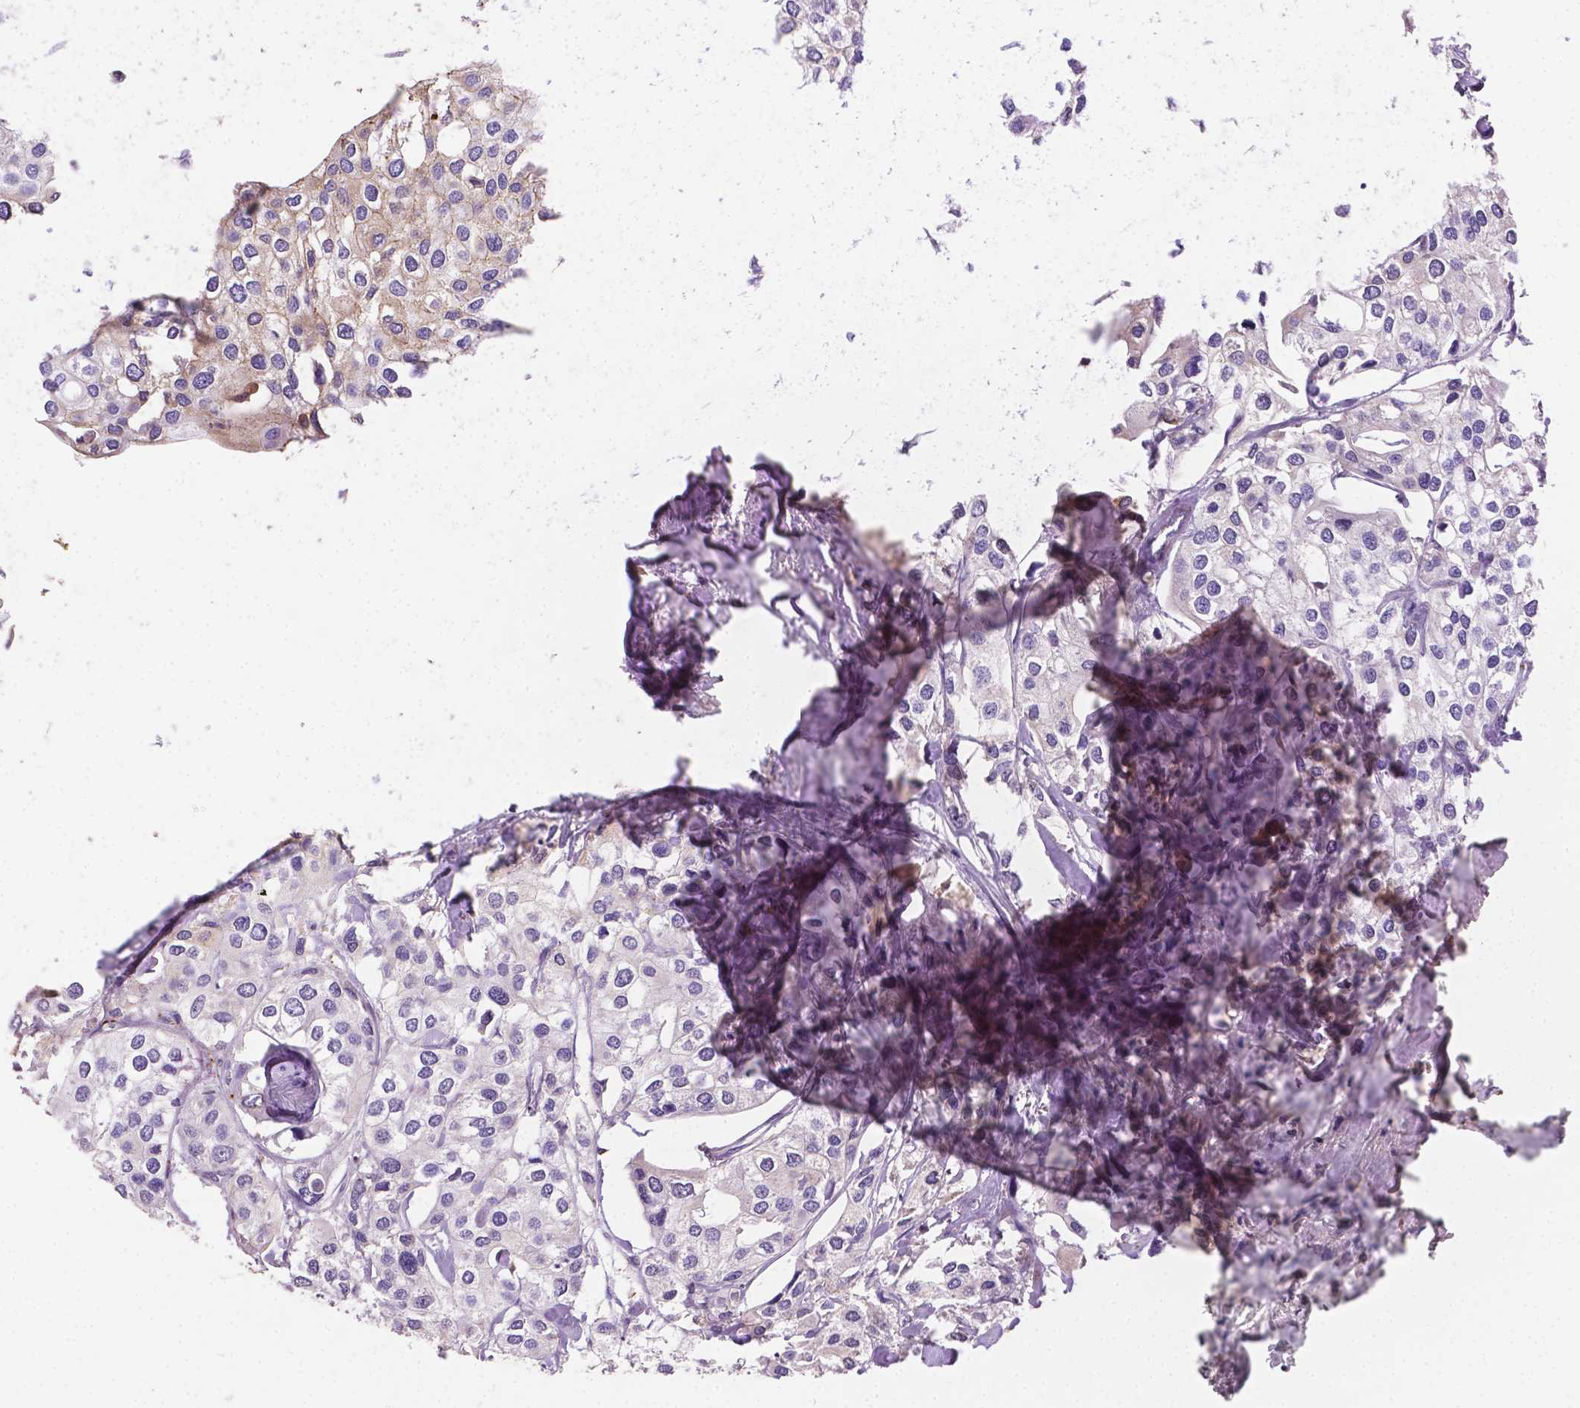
{"staining": {"intensity": "negative", "quantity": "none", "location": "none"}, "tissue": "urothelial cancer", "cell_type": "Tumor cells", "image_type": "cancer", "snomed": [{"axis": "morphology", "description": "Urothelial carcinoma, High grade"}, {"axis": "topography", "description": "Urinary bladder"}], "caption": "There is no significant positivity in tumor cells of high-grade urothelial carcinoma.", "gene": "APOE", "patient": {"sex": "male", "age": 64}}